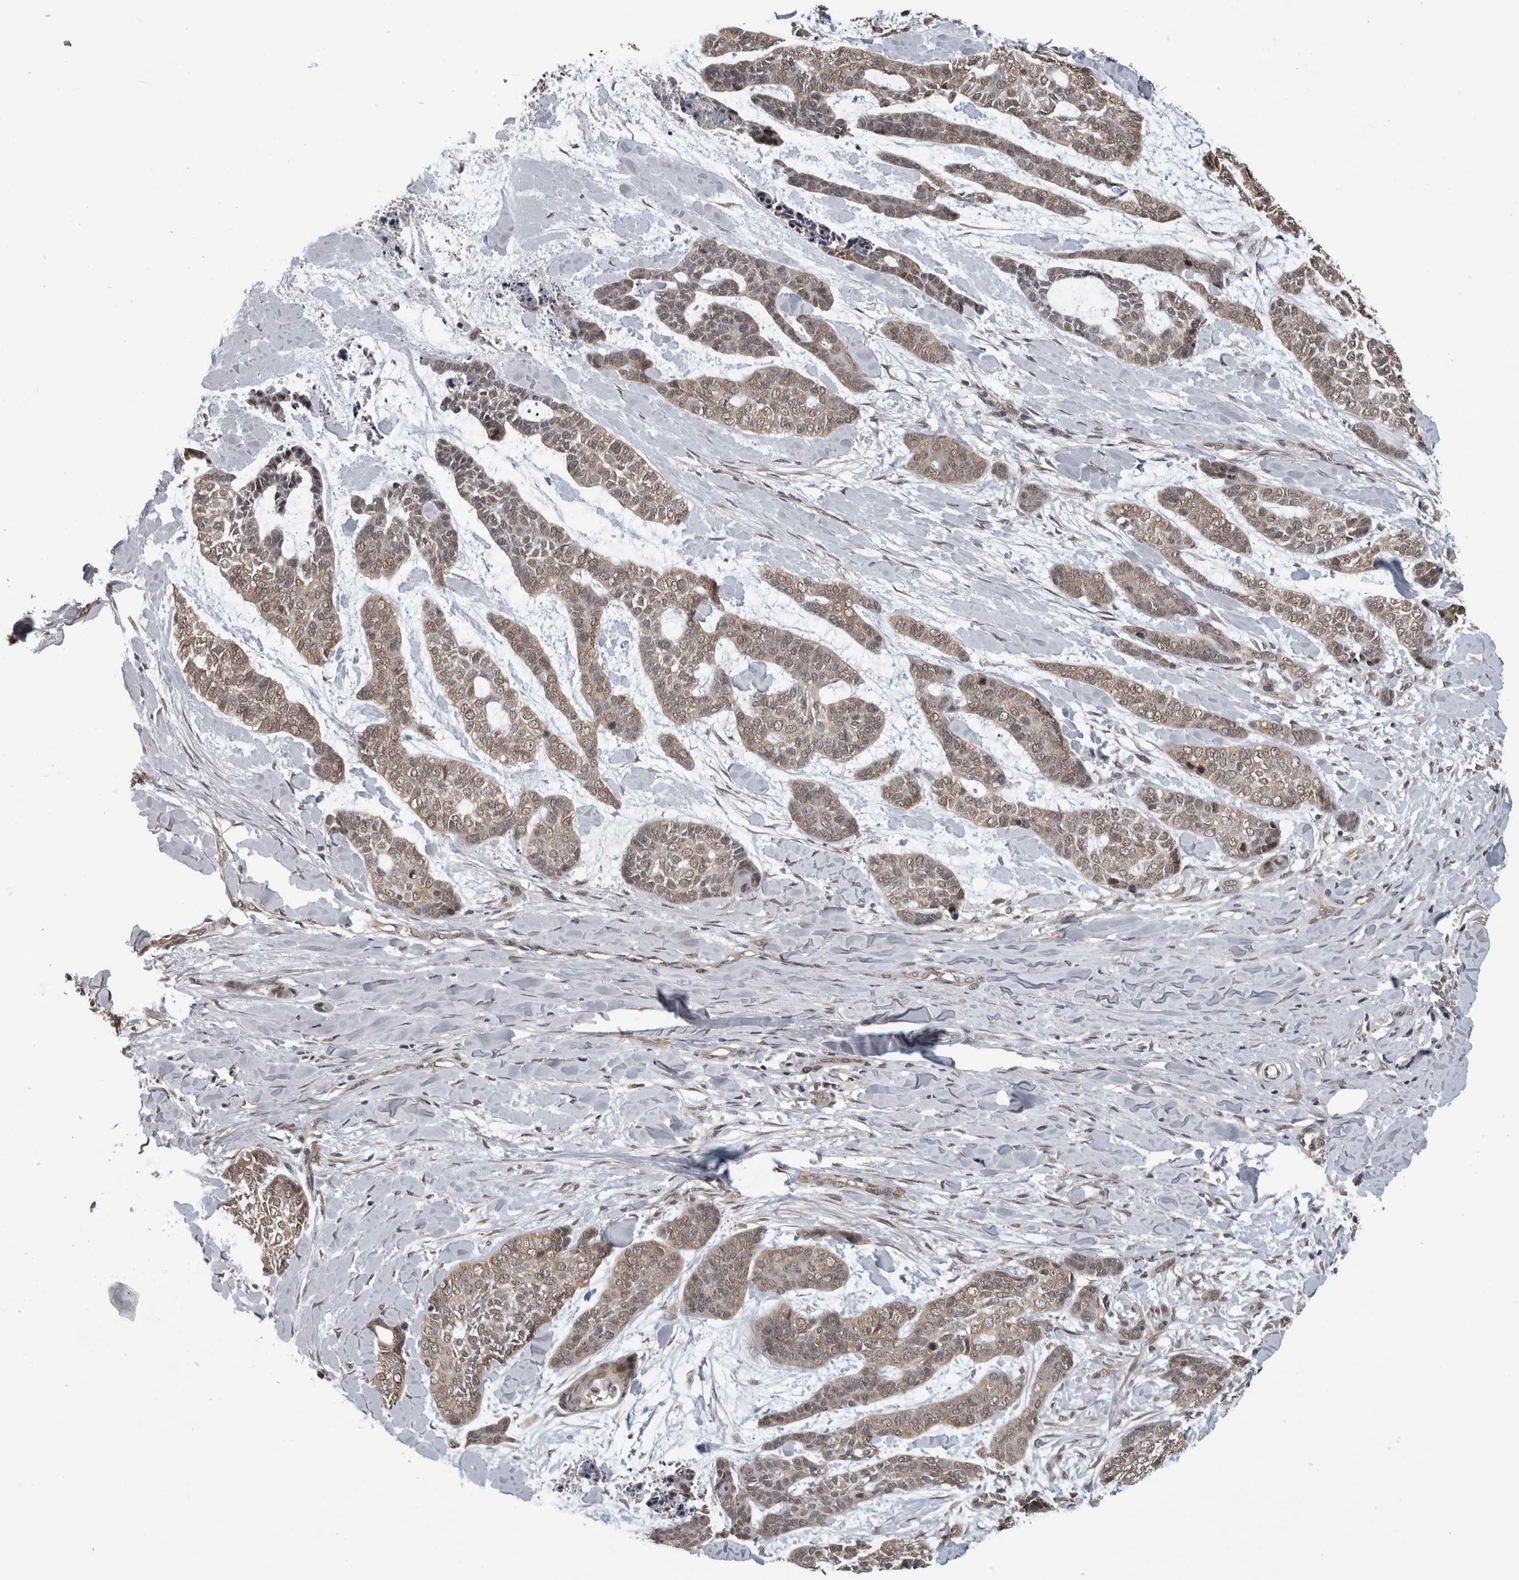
{"staining": {"intensity": "weak", "quantity": "25%-75%", "location": "cytoplasmic/membranous"}, "tissue": "skin cancer", "cell_type": "Tumor cells", "image_type": "cancer", "snomed": [{"axis": "morphology", "description": "Basal cell carcinoma"}, {"axis": "topography", "description": "Skin"}], "caption": "This image reveals skin cancer (basal cell carcinoma) stained with immunohistochemistry (IHC) to label a protein in brown. The cytoplasmic/membranous of tumor cells show weak positivity for the protein. Nuclei are counter-stained blue.", "gene": "ATXN2", "patient": {"sex": "female", "age": 64}}